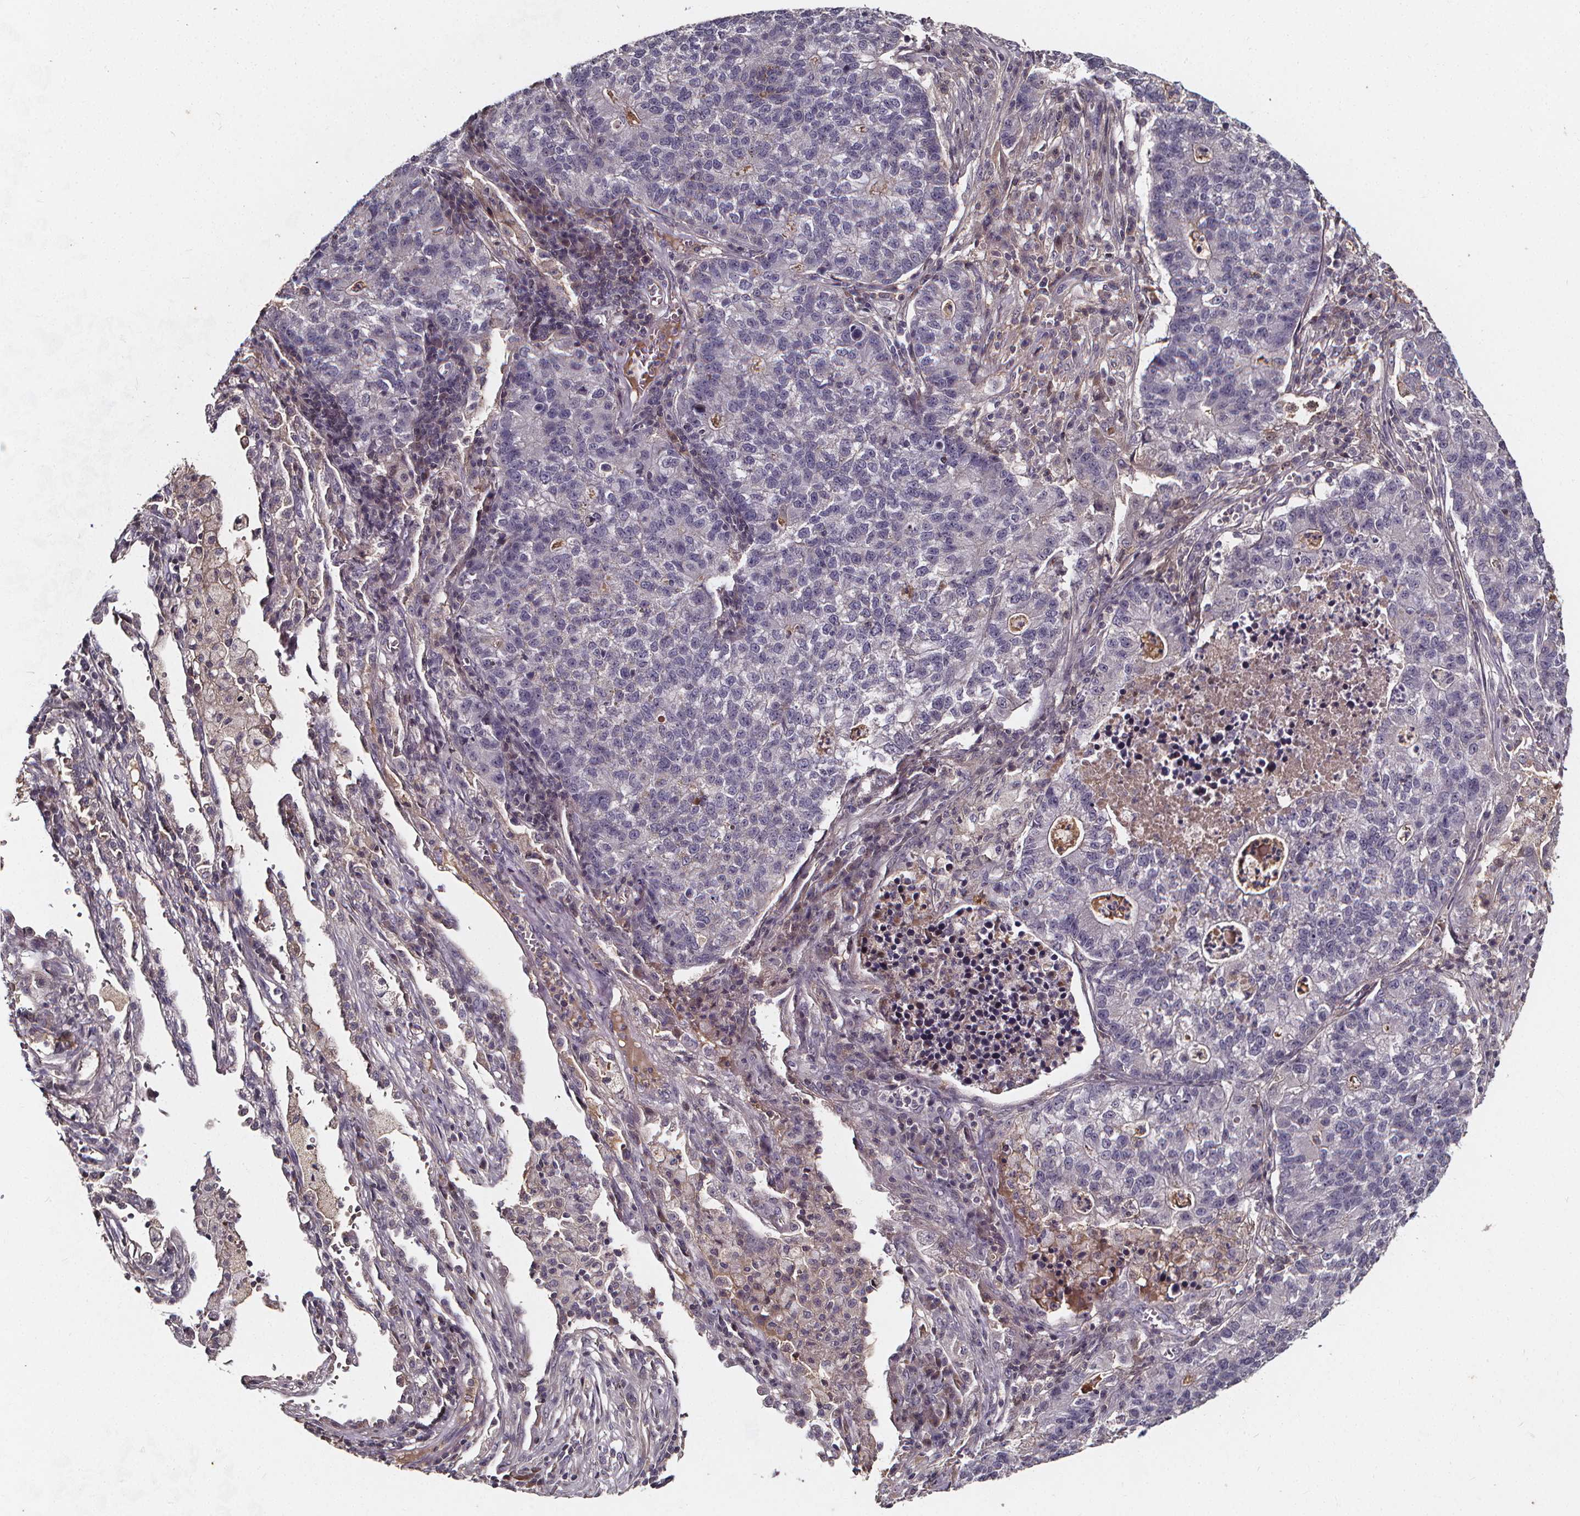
{"staining": {"intensity": "negative", "quantity": "none", "location": "none"}, "tissue": "lung cancer", "cell_type": "Tumor cells", "image_type": "cancer", "snomed": [{"axis": "morphology", "description": "Adenocarcinoma, NOS"}, {"axis": "topography", "description": "Lung"}], "caption": "The image demonstrates no significant staining in tumor cells of lung adenocarcinoma.", "gene": "SPAG8", "patient": {"sex": "male", "age": 57}}